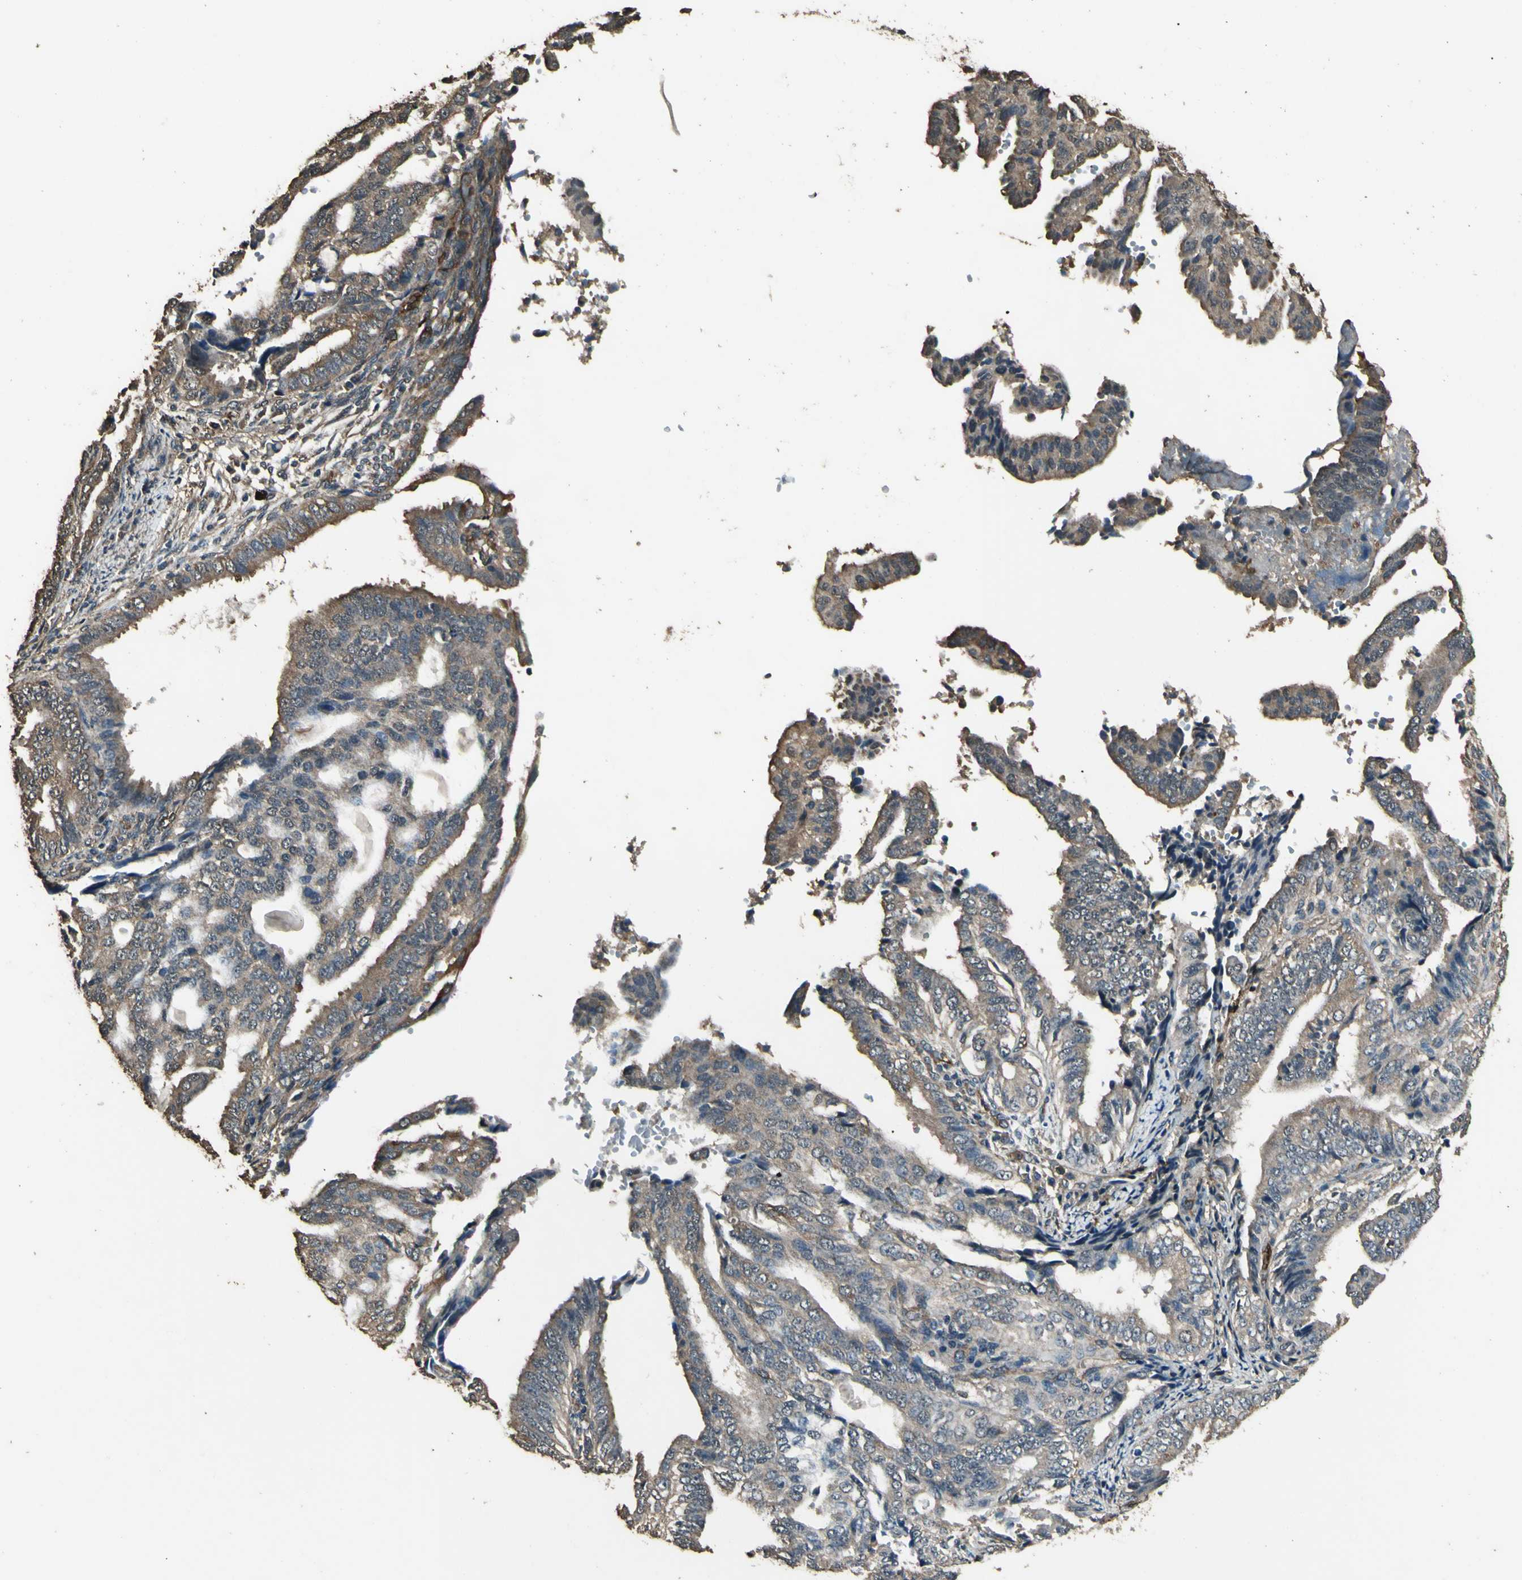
{"staining": {"intensity": "weak", "quantity": ">75%", "location": "cytoplasmic/membranous"}, "tissue": "endometrial cancer", "cell_type": "Tumor cells", "image_type": "cancer", "snomed": [{"axis": "morphology", "description": "Adenocarcinoma, NOS"}, {"axis": "topography", "description": "Endometrium"}], "caption": "Endometrial cancer stained with a protein marker reveals weak staining in tumor cells.", "gene": "TSPO", "patient": {"sex": "female", "age": 58}}